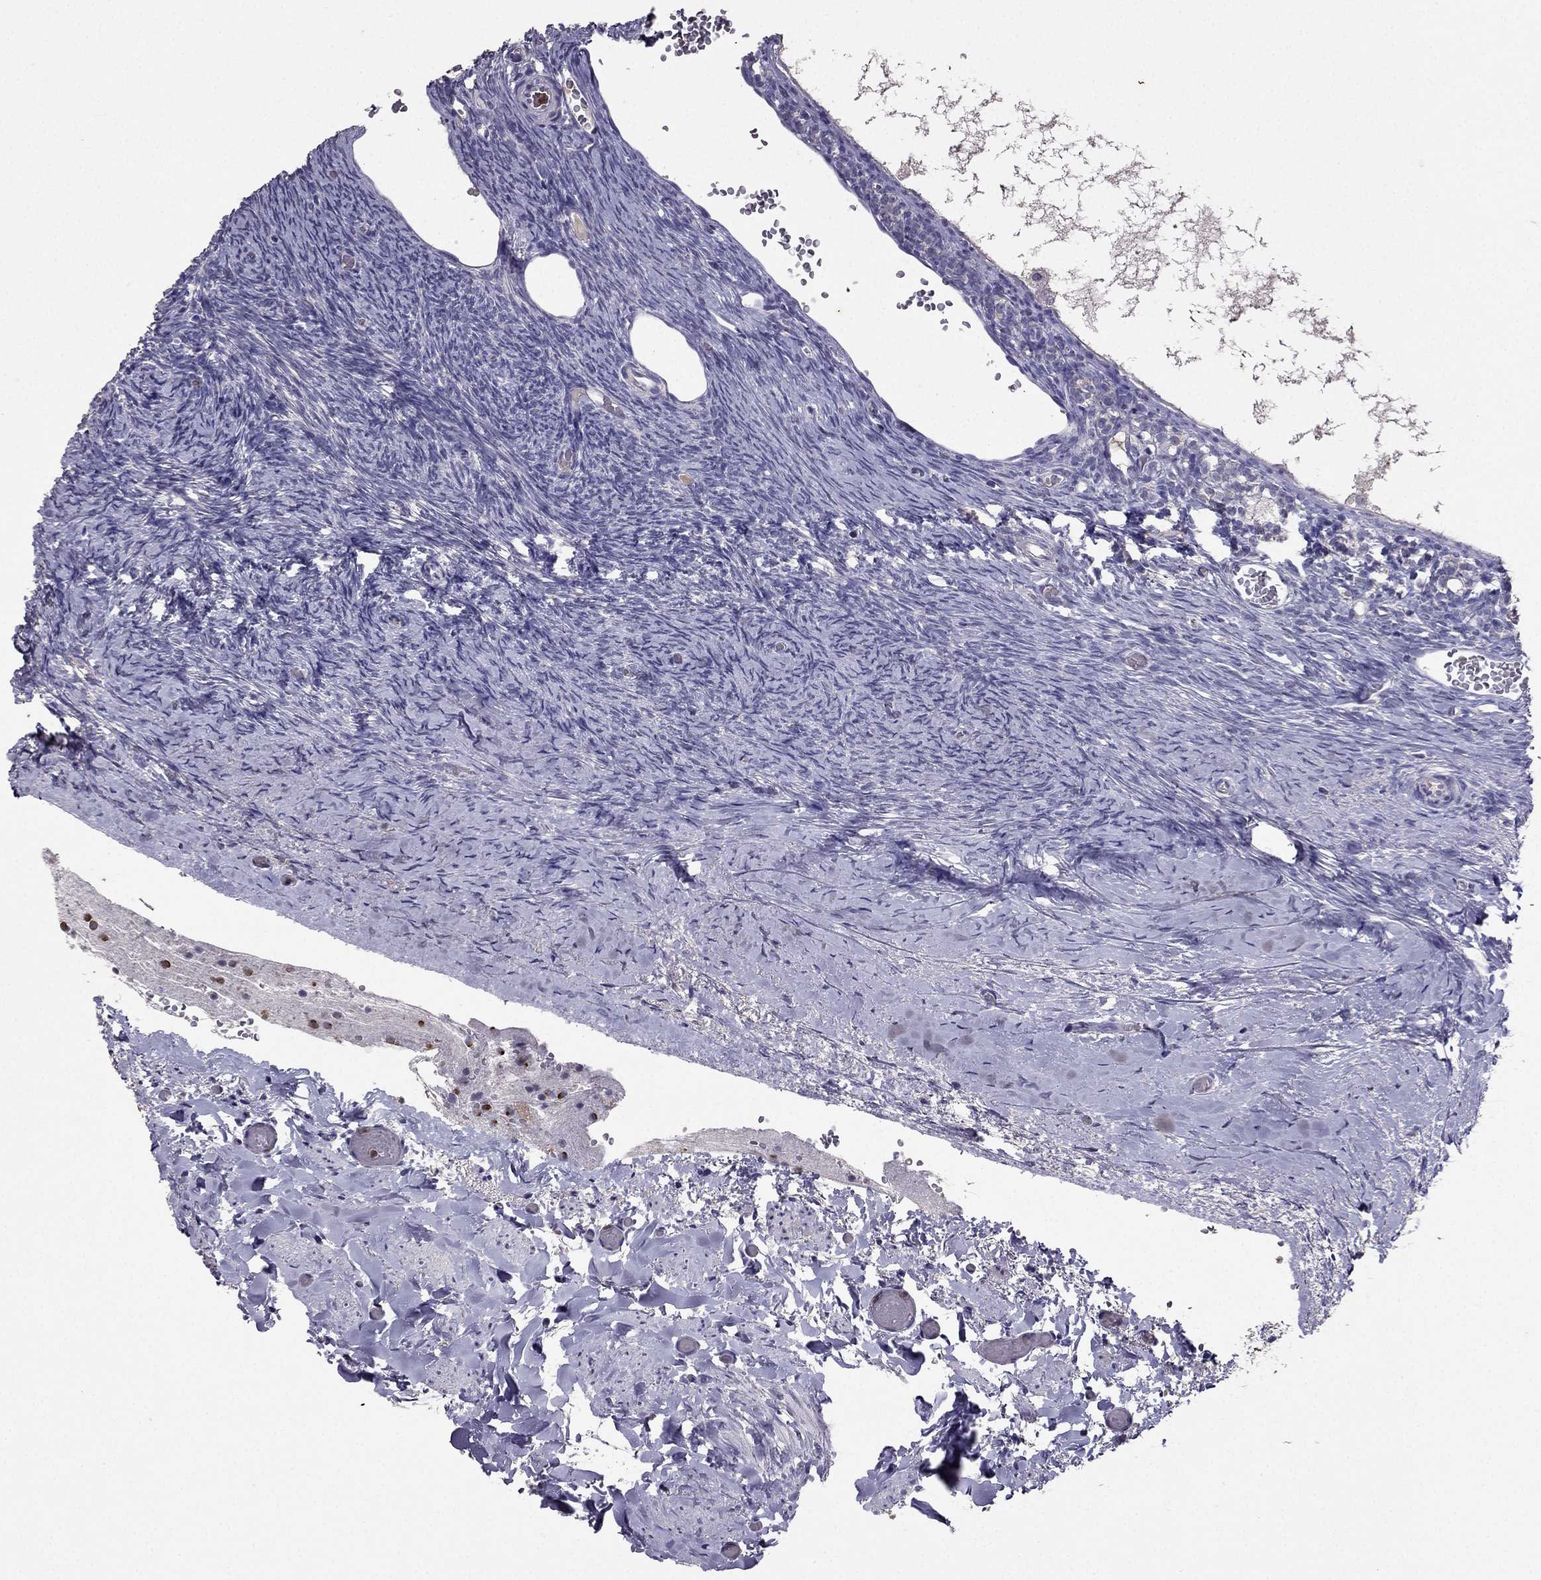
{"staining": {"intensity": "negative", "quantity": "none", "location": "none"}, "tissue": "ovary", "cell_type": "Follicle cells", "image_type": "normal", "snomed": [{"axis": "morphology", "description": "Normal tissue, NOS"}, {"axis": "topography", "description": "Ovary"}], "caption": "The immunohistochemistry histopathology image has no significant staining in follicle cells of ovary.", "gene": "RFLNB", "patient": {"sex": "female", "age": 39}}